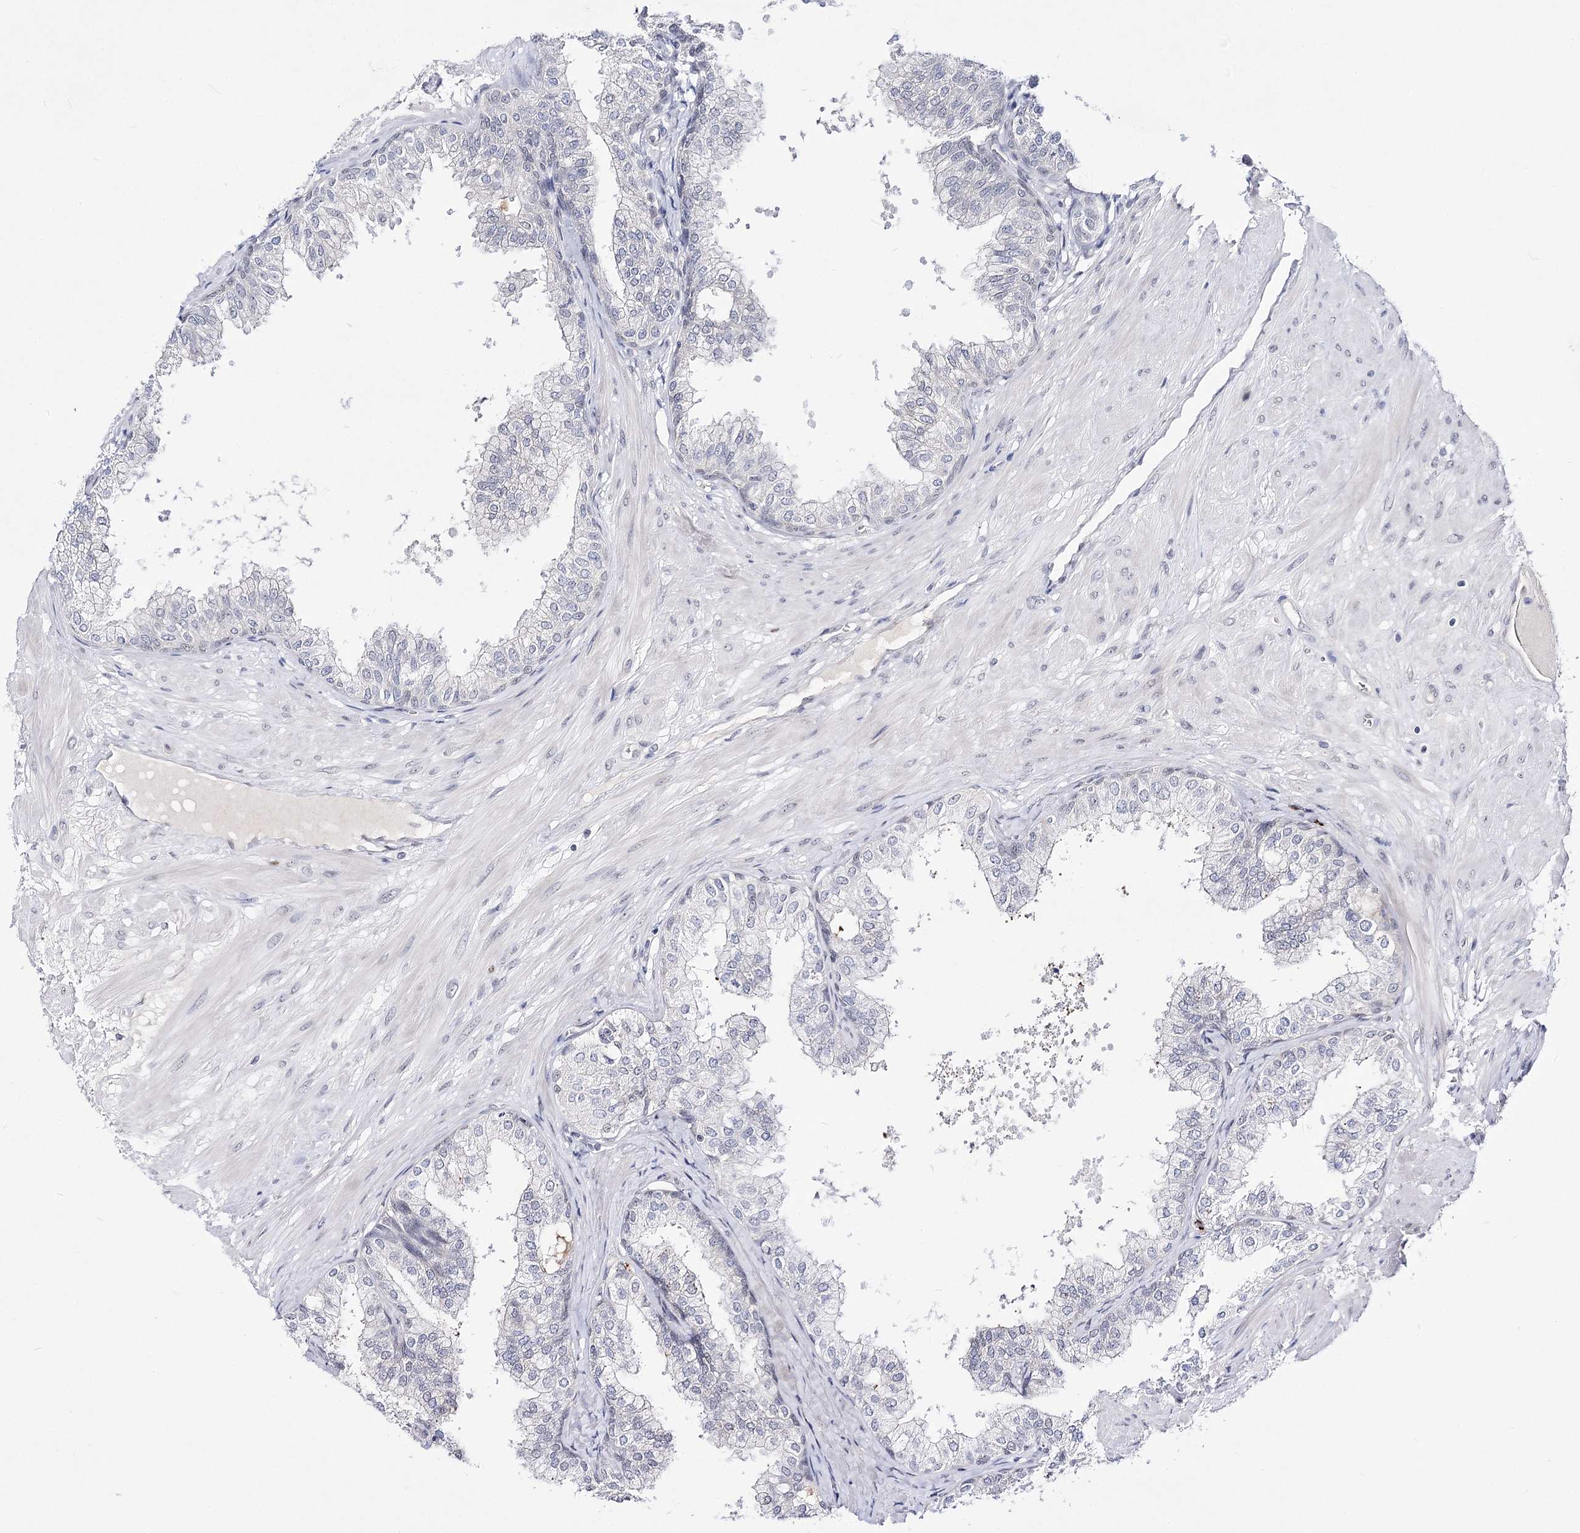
{"staining": {"intensity": "negative", "quantity": "none", "location": "none"}, "tissue": "prostate", "cell_type": "Glandular cells", "image_type": "normal", "snomed": [{"axis": "morphology", "description": "Normal tissue, NOS"}, {"axis": "topography", "description": "Prostate"}], "caption": "Protein analysis of normal prostate reveals no significant positivity in glandular cells.", "gene": "ATP10B", "patient": {"sex": "male", "age": 60}}